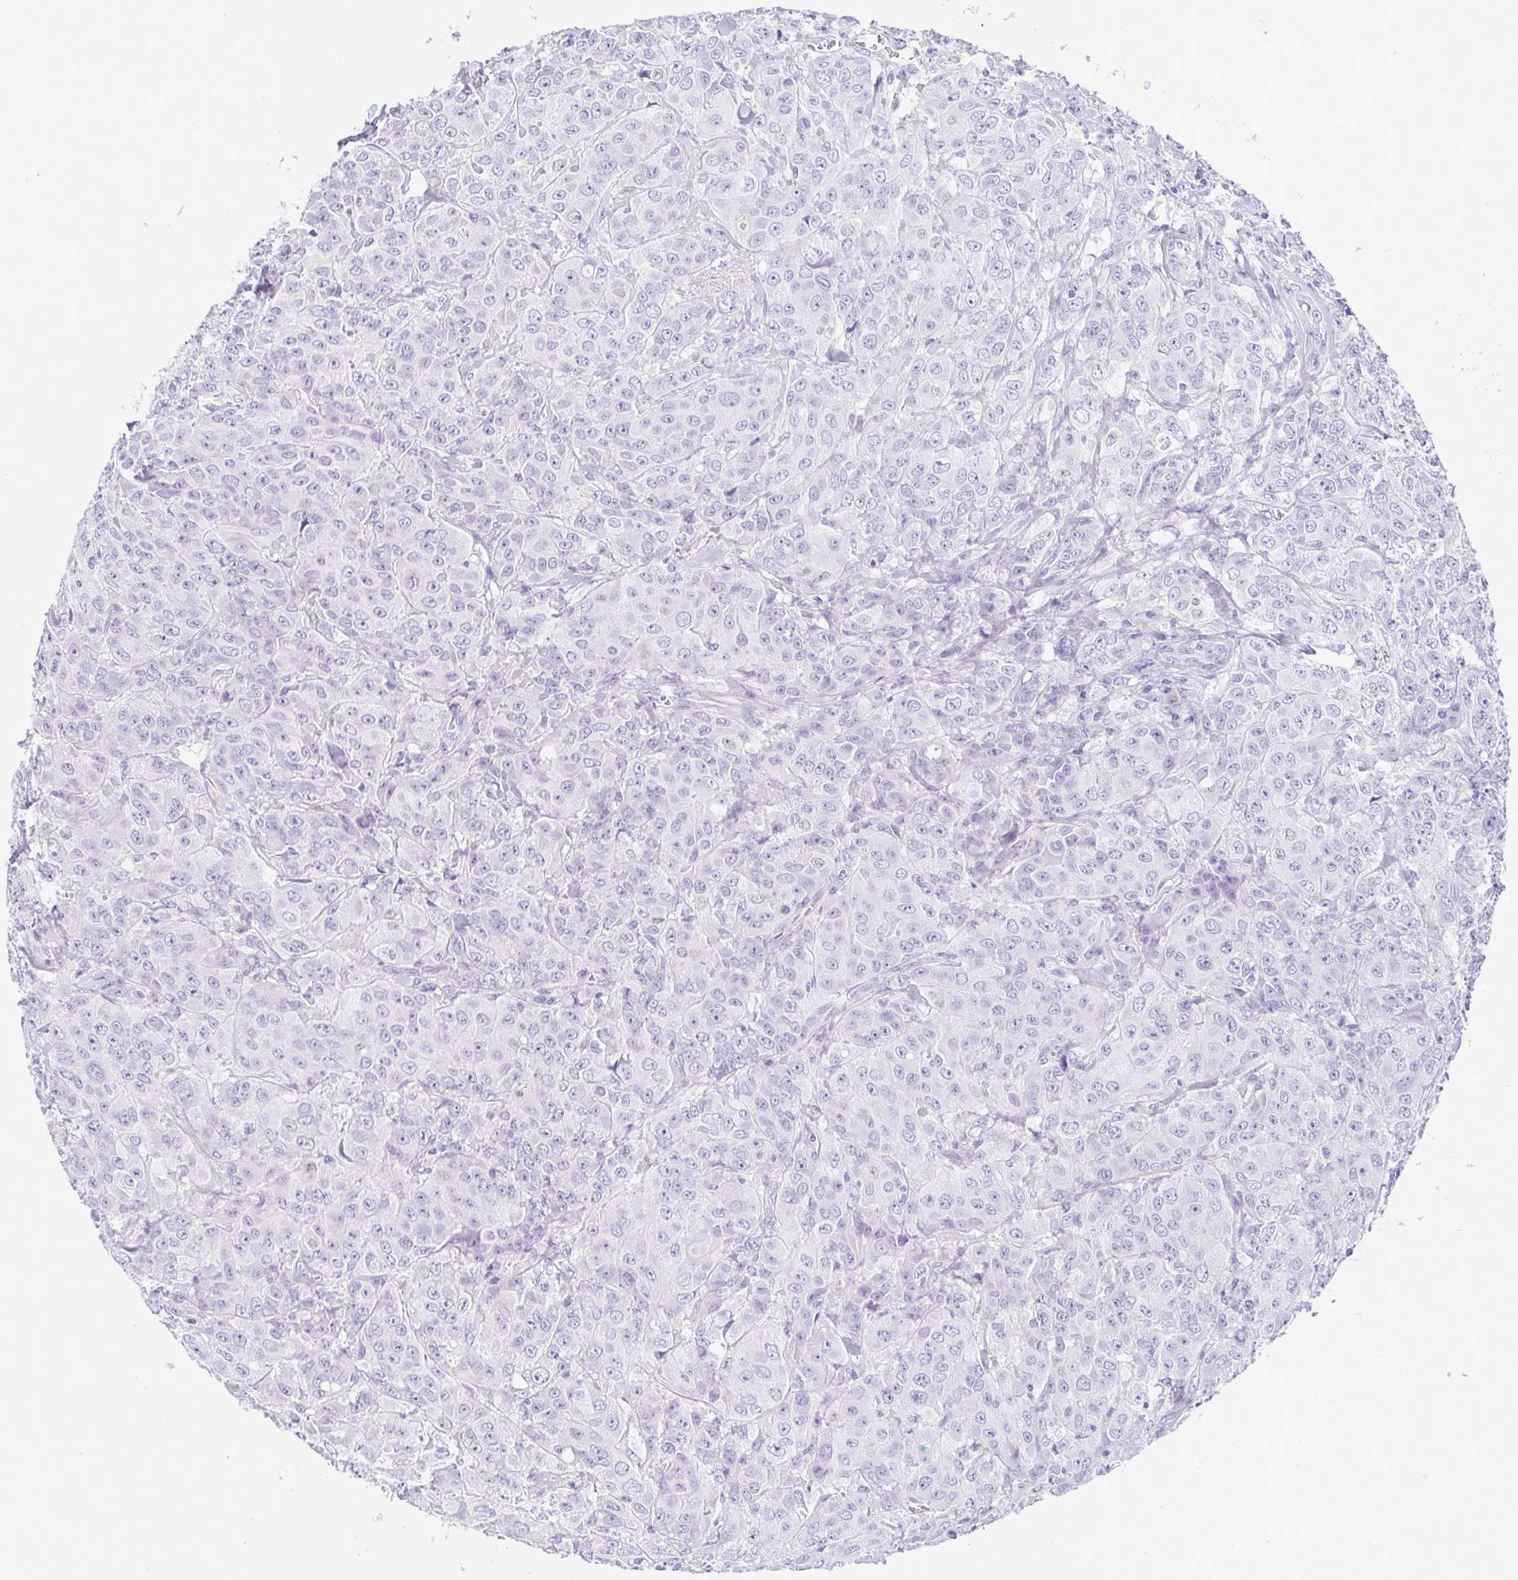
{"staining": {"intensity": "negative", "quantity": "none", "location": "none"}, "tissue": "breast cancer", "cell_type": "Tumor cells", "image_type": "cancer", "snomed": [{"axis": "morphology", "description": "Normal tissue, NOS"}, {"axis": "morphology", "description": "Duct carcinoma"}, {"axis": "topography", "description": "Breast"}], "caption": "DAB (3,3'-diaminobenzidine) immunohistochemical staining of human breast cancer (intraductal carcinoma) shows no significant expression in tumor cells.", "gene": "GPR182", "patient": {"sex": "female", "age": 43}}